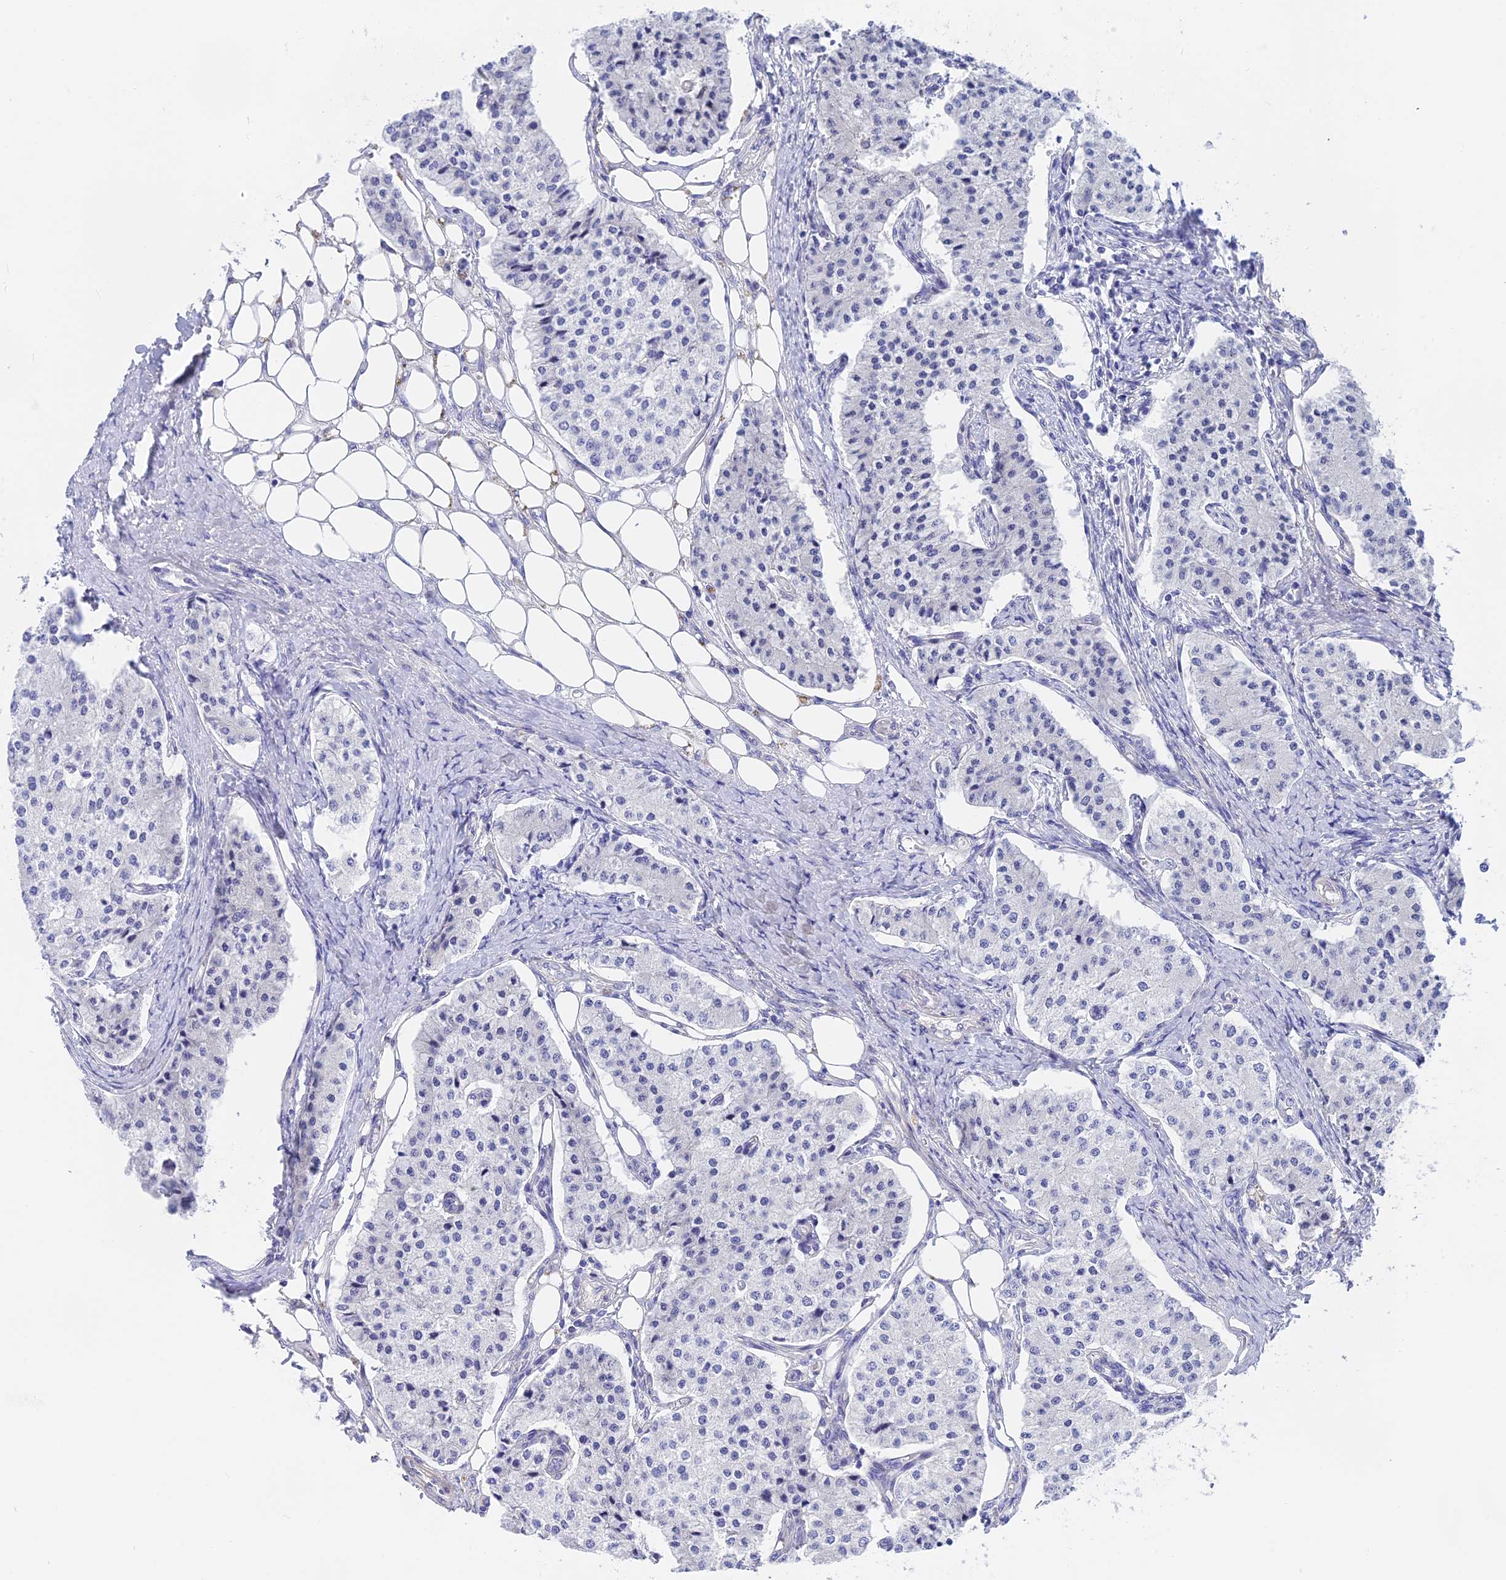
{"staining": {"intensity": "negative", "quantity": "none", "location": "none"}, "tissue": "carcinoid", "cell_type": "Tumor cells", "image_type": "cancer", "snomed": [{"axis": "morphology", "description": "Carcinoid, malignant, NOS"}, {"axis": "topography", "description": "Colon"}], "caption": "IHC of carcinoid exhibits no positivity in tumor cells.", "gene": "GLB1L", "patient": {"sex": "female", "age": 52}}